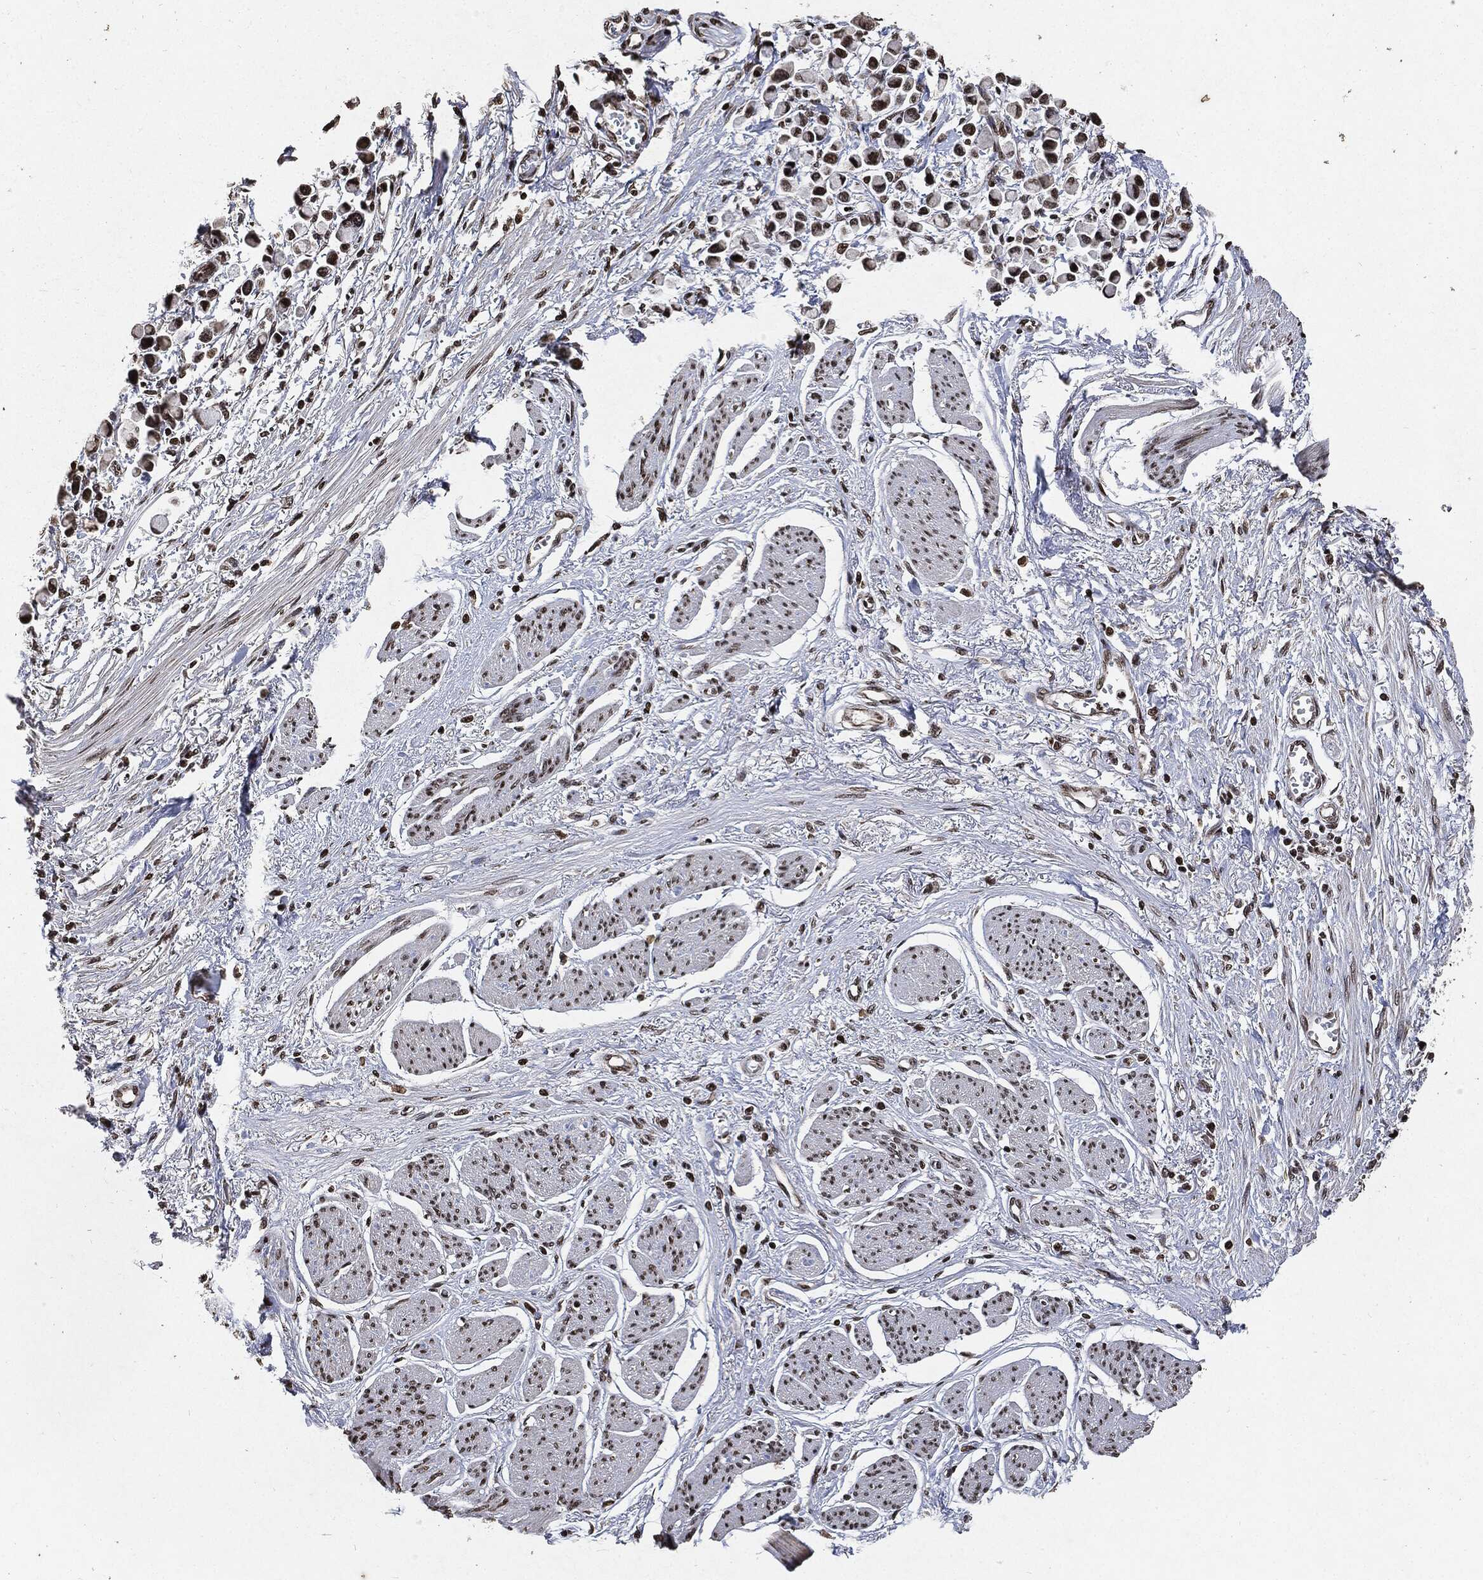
{"staining": {"intensity": "moderate", "quantity": "25%-75%", "location": "nuclear"}, "tissue": "stomach cancer", "cell_type": "Tumor cells", "image_type": "cancer", "snomed": [{"axis": "morphology", "description": "Adenocarcinoma, NOS"}, {"axis": "topography", "description": "Stomach"}], "caption": "Immunohistochemical staining of stomach cancer demonstrates moderate nuclear protein positivity in approximately 25%-75% of tumor cells. Nuclei are stained in blue.", "gene": "JUN", "patient": {"sex": "female", "age": 81}}